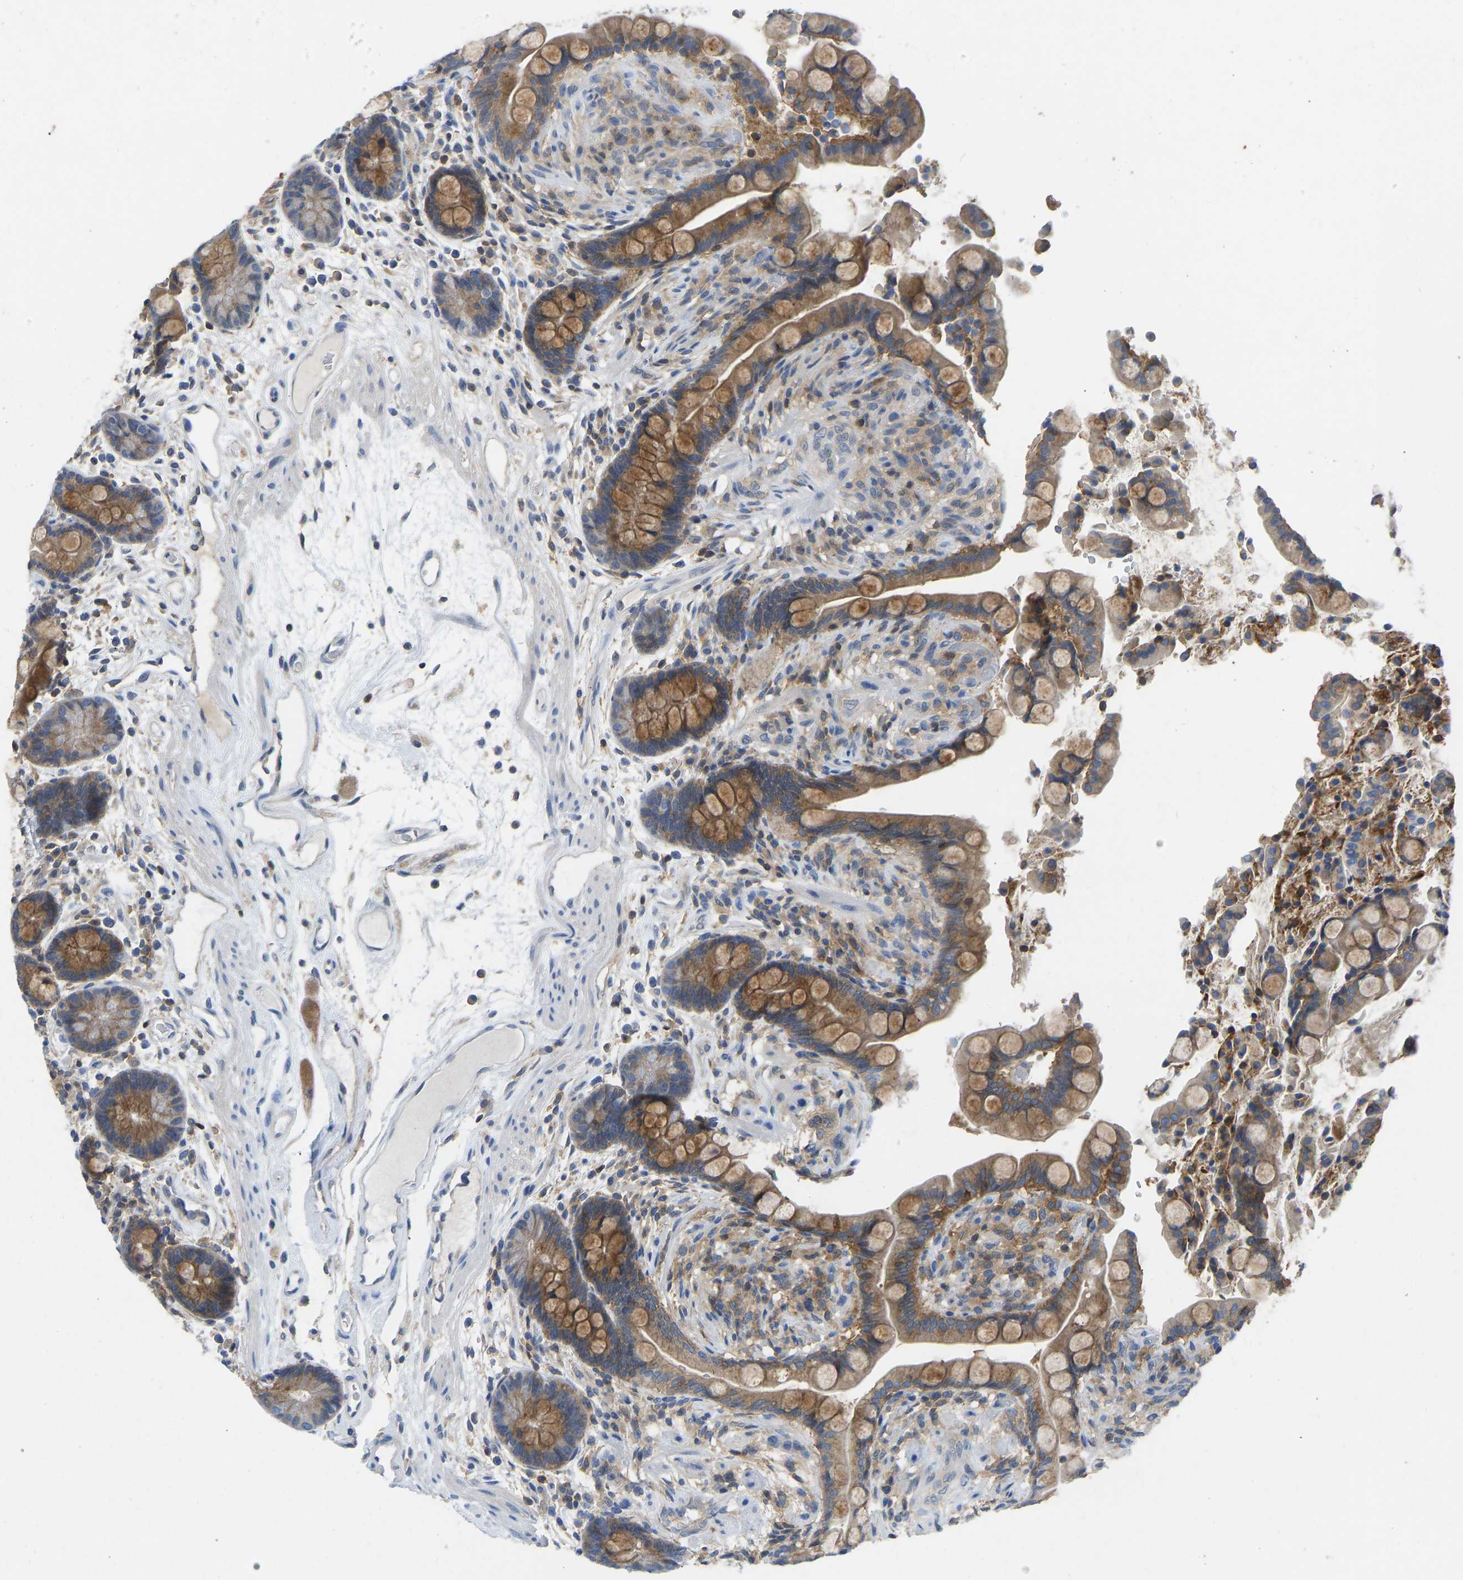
{"staining": {"intensity": "weak", "quantity": ">75%", "location": "cytoplasmic/membranous"}, "tissue": "colon", "cell_type": "Endothelial cells", "image_type": "normal", "snomed": [{"axis": "morphology", "description": "Normal tissue, NOS"}, {"axis": "topography", "description": "Colon"}], "caption": "Brown immunohistochemical staining in unremarkable human colon exhibits weak cytoplasmic/membranous positivity in approximately >75% of endothelial cells. (DAB IHC with brightfield microscopy, high magnification).", "gene": "NDRG3", "patient": {"sex": "male", "age": 73}}